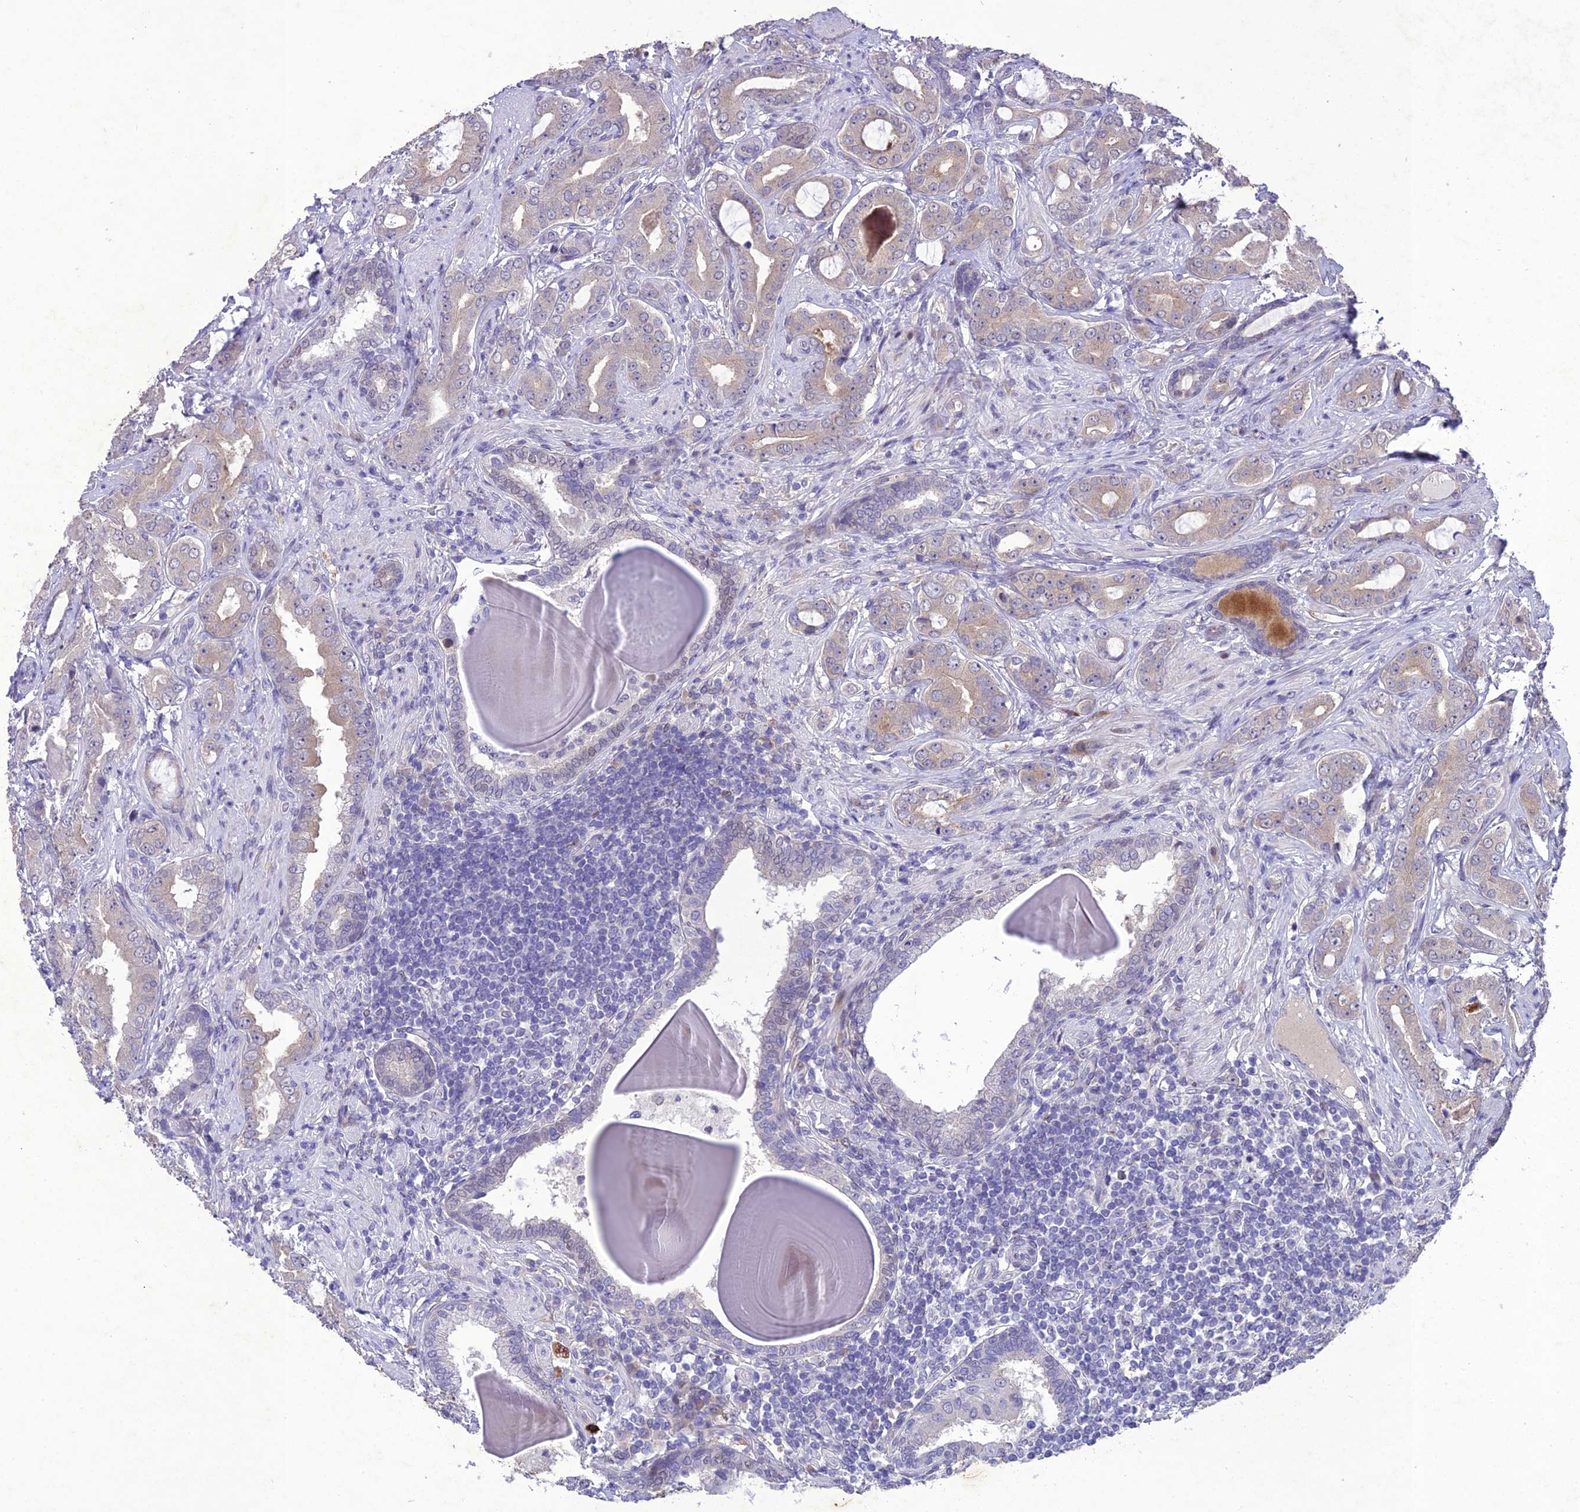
{"staining": {"intensity": "weak", "quantity": "25%-75%", "location": "cytoplasmic/membranous,nuclear"}, "tissue": "prostate cancer", "cell_type": "Tumor cells", "image_type": "cancer", "snomed": [{"axis": "morphology", "description": "Adenocarcinoma, Low grade"}, {"axis": "topography", "description": "Prostate"}], "caption": "Protein staining displays weak cytoplasmic/membranous and nuclear positivity in approximately 25%-75% of tumor cells in adenocarcinoma (low-grade) (prostate). (DAB (3,3'-diaminobenzidine) IHC with brightfield microscopy, high magnification).", "gene": "ANKRD52", "patient": {"sex": "male", "age": 57}}